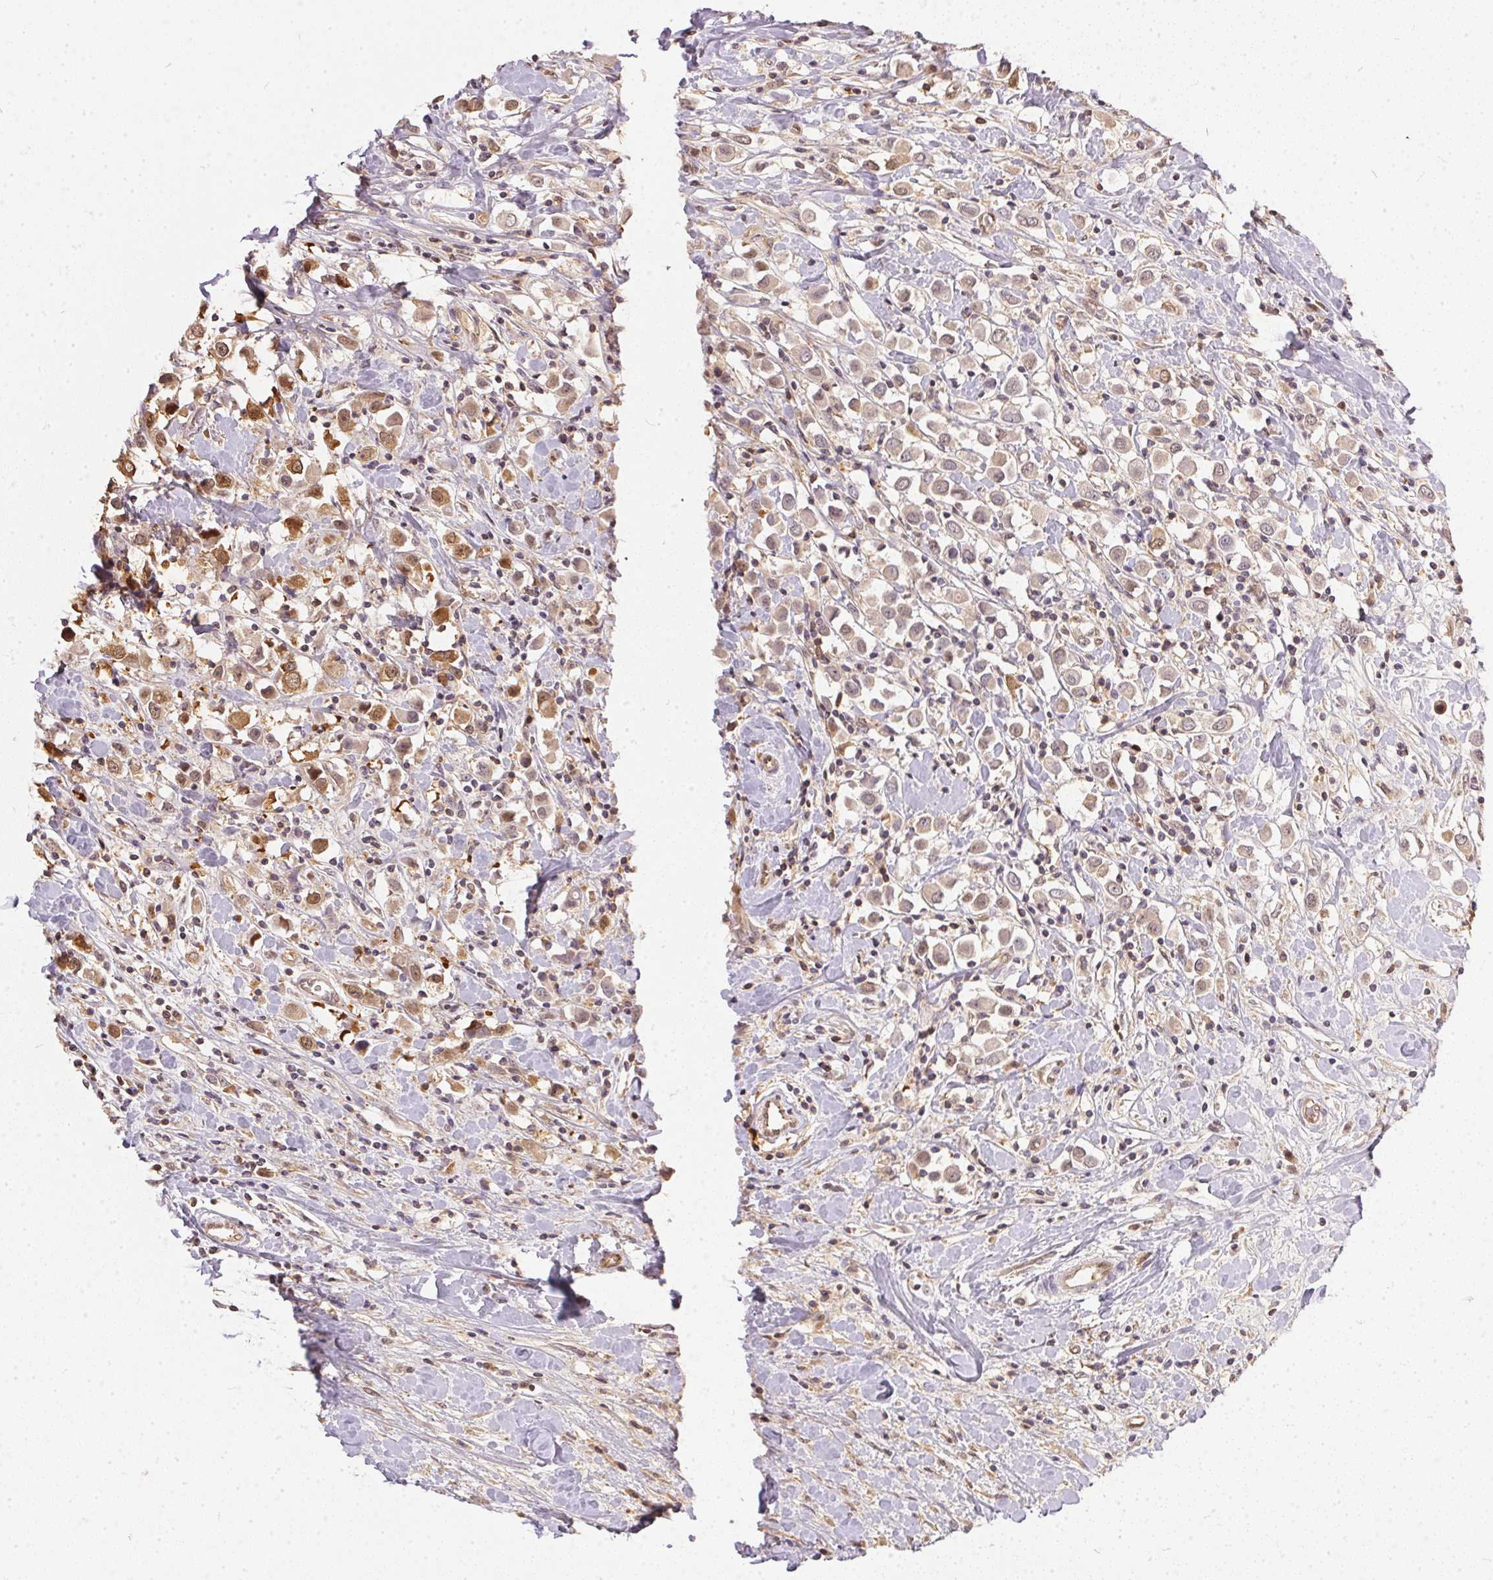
{"staining": {"intensity": "weak", "quantity": ">75%", "location": "cytoplasmic/membranous,nuclear"}, "tissue": "breast cancer", "cell_type": "Tumor cells", "image_type": "cancer", "snomed": [{"axis": "morphology", "description": "Duct carcinoma"}, {"axis": "topography", "description": "Breast"}], "caption": "Breast cancer stained for a protein shows weak cytoplasmic/membranous and nuclear positivity in tumor cells.", "gene": "BLMH", "patient": {"sex": "female", "age": 61}}